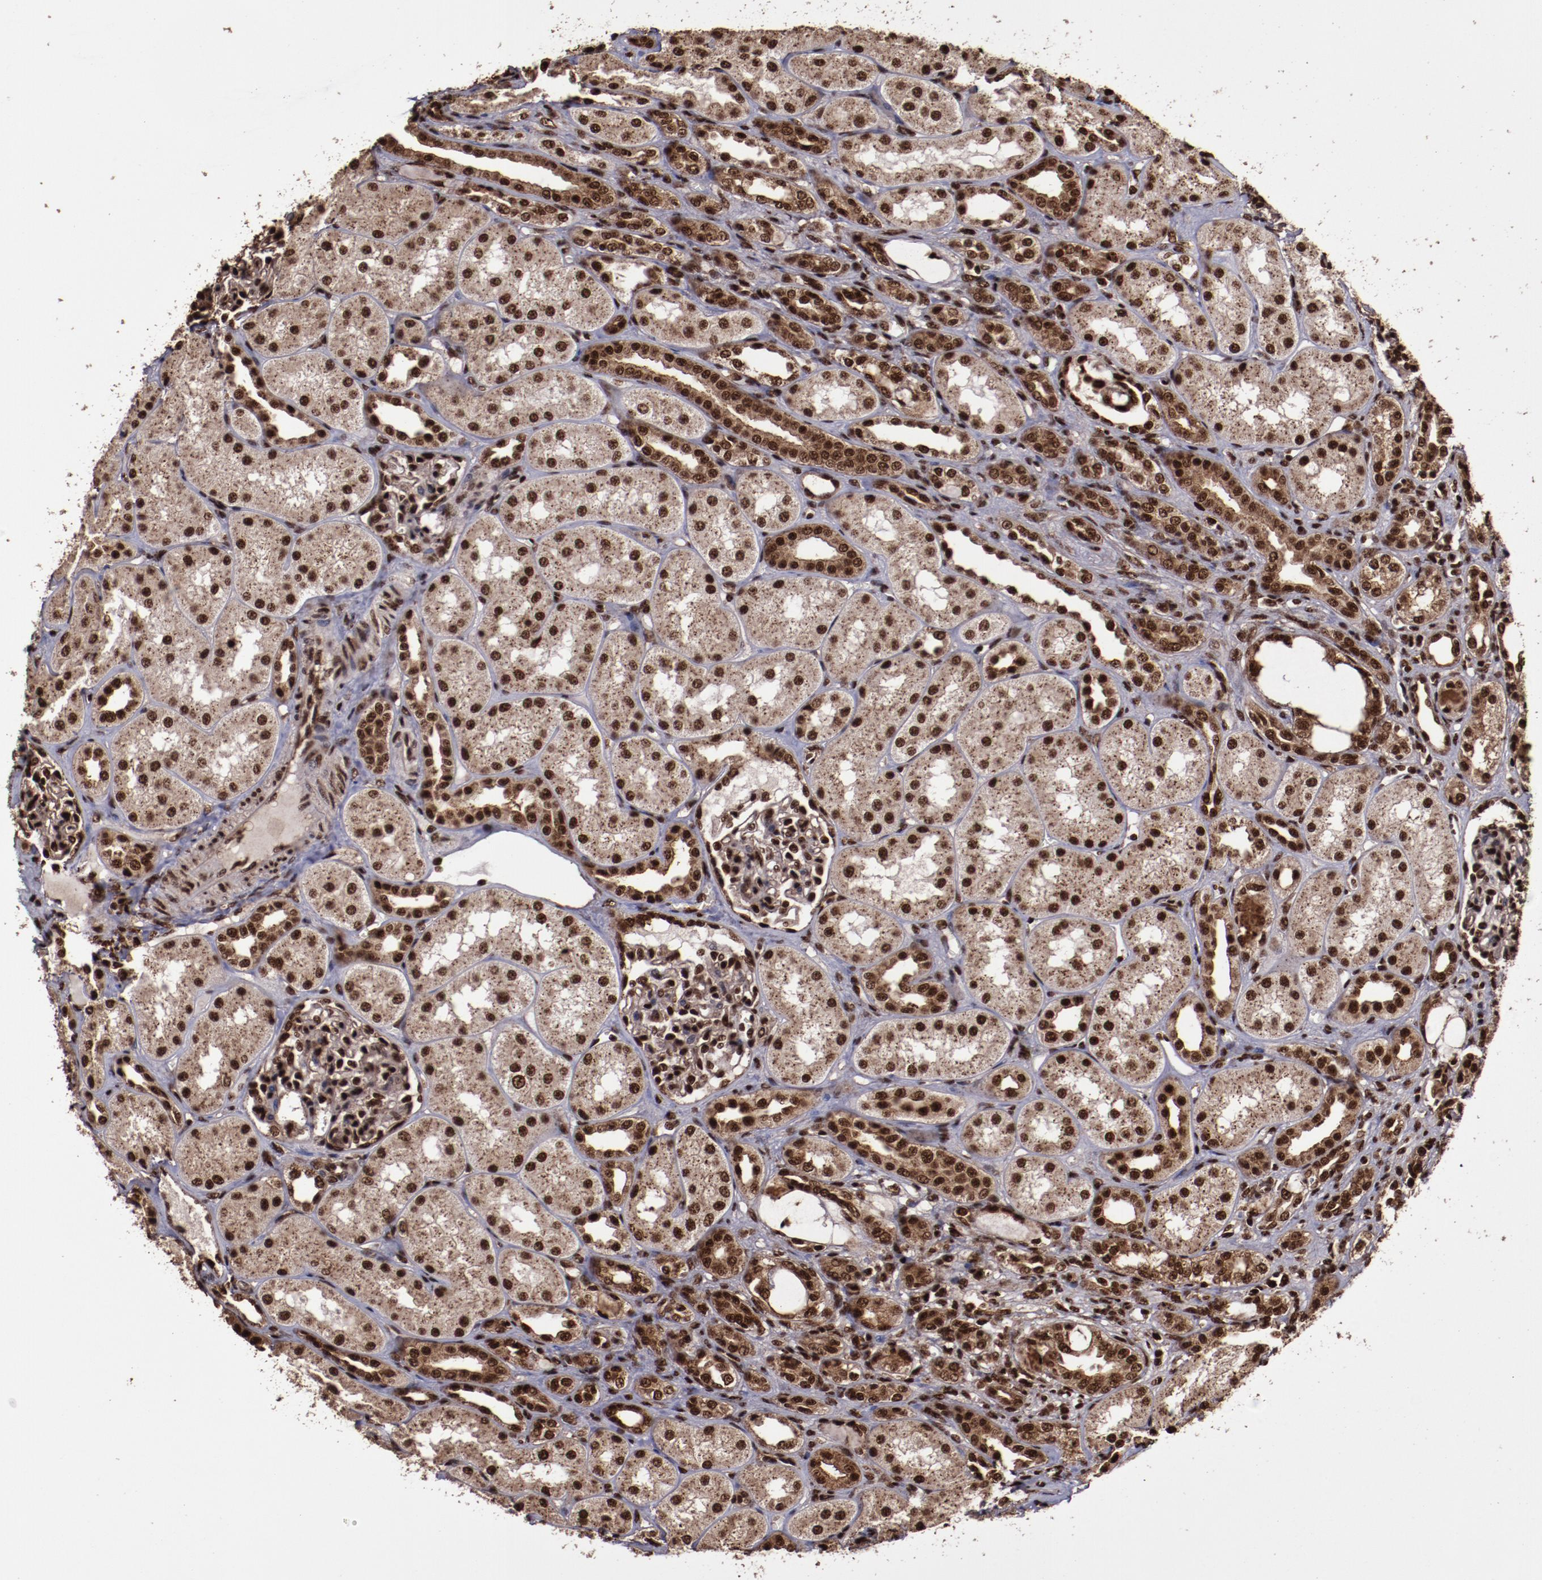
{"staining": {"intensity": "moderate", "quantity": "25%-75%", "location": "nuclear"}, "tissue": "kidney", "cell_type": "Cells in glomeruli", "image_type": "normal", "snomed": [{"axis": "morphology", "description": "Normal tissue, NOS"}, {"axis": "topography", "description": "Kidney"}], "caption": "Kidney stained with DAB (3,3'-diaminobenzidine) immunohistochemistry demonstrates medium levels of moderate nuclear staining in approximately 25%-75% of cells in glomeruli.", "gene": "SNW1", "patient": {"sex": "male", "age": 7}}